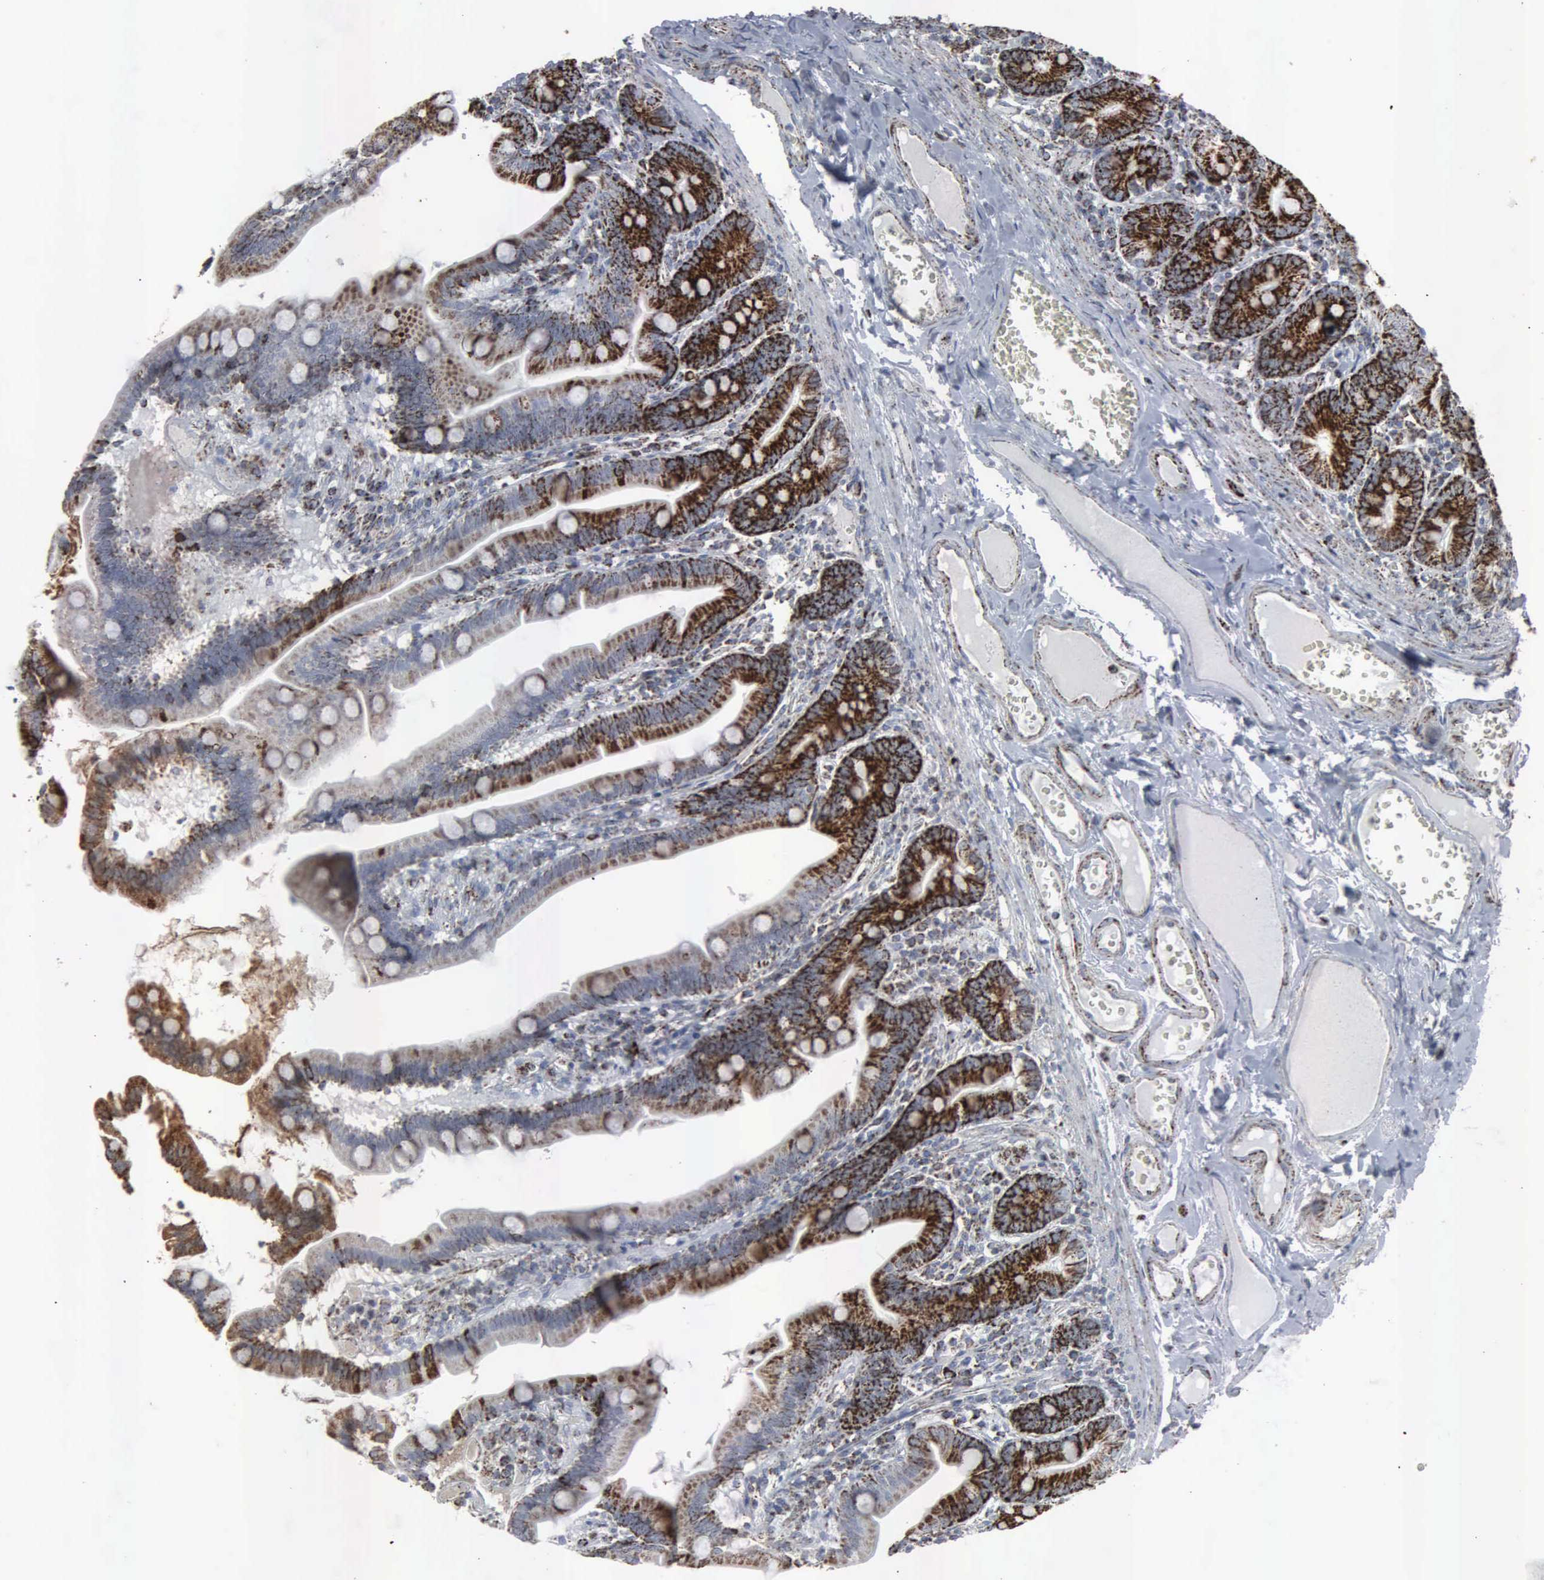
{"staining": {"intensity": "strong", "quantity": ">75%", "location": "cytoplasmic/membranous"}, "tissue": "duodenum", "cell_type": "Glandular cells", "image_type": "normal", "snomed": [{"axis": "morphology", "description": "Normal tissue, NOS"}, {"axis": "topography", "description": "Duodenum"}], "caption": "Approximately >75% of glandular cells in benign human duodenum reveal strong cytoplasmic/membranous protein expression as visualized by brown immunohistochemical staining.", "gene": "HSPA9", "patient": {"sex": "female", "age": 75}}